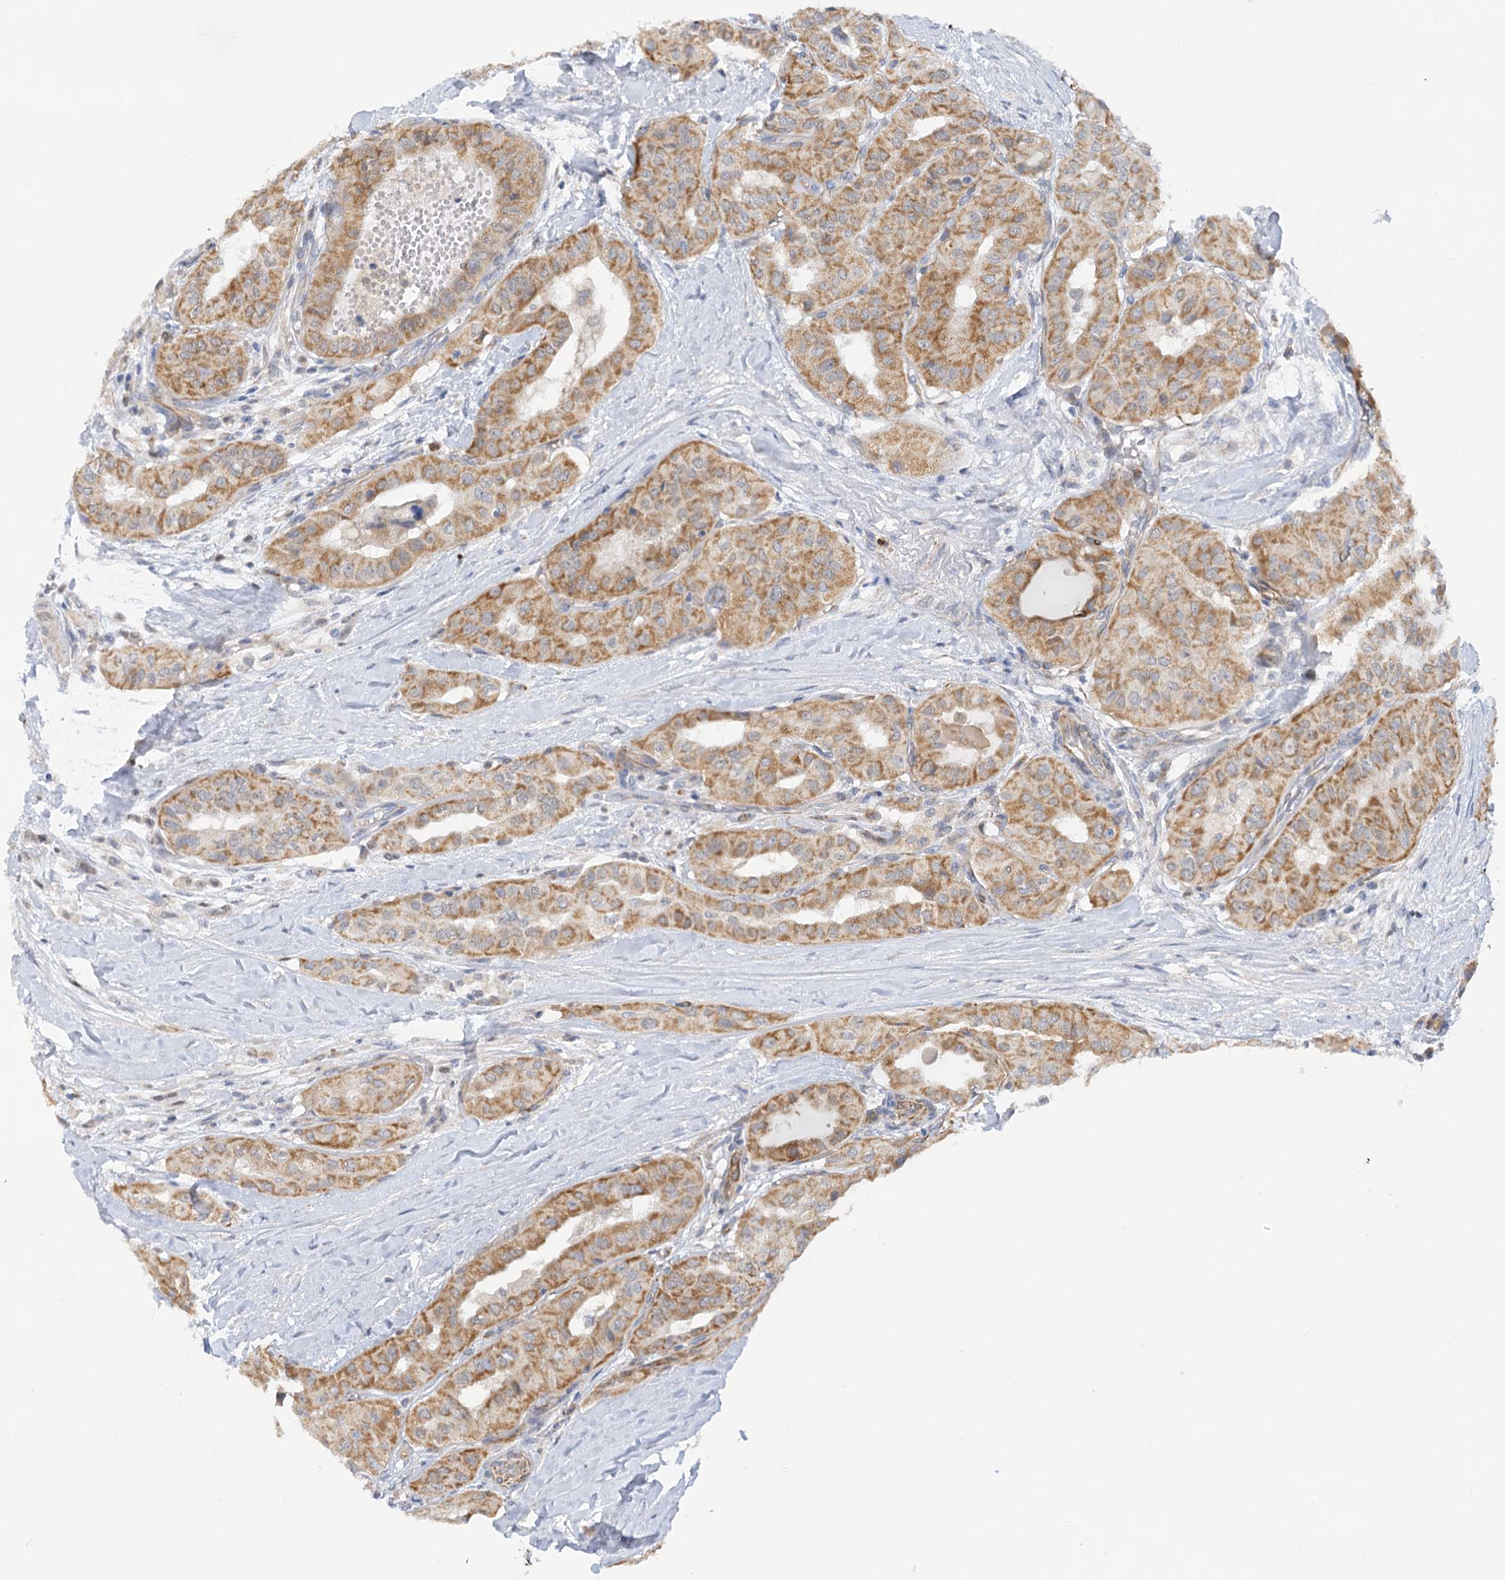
{"staining": {"intensity": "moderate", "quantity": ">75%", "location": "cytoplasmic/membranous"}, "tissue": "thyroid cancer", "cell_type": "Tumor cells", "image_type": "cancer", "snomed": [{"axis": "morphology", "description": "Papillary adenocarcinoma, NOS"}, {"axis": "topography", "description": "Thyroid gland"}], "caption": "DAB immunohistochemical staining of human papillary adenocarcinoma (thyroid) reveals moderate cytoplasmic/membranous protein staining in approximately >75% of tumor cells.", "gene": "NELL2", "patient": {"sex": "female", "age": 59}}